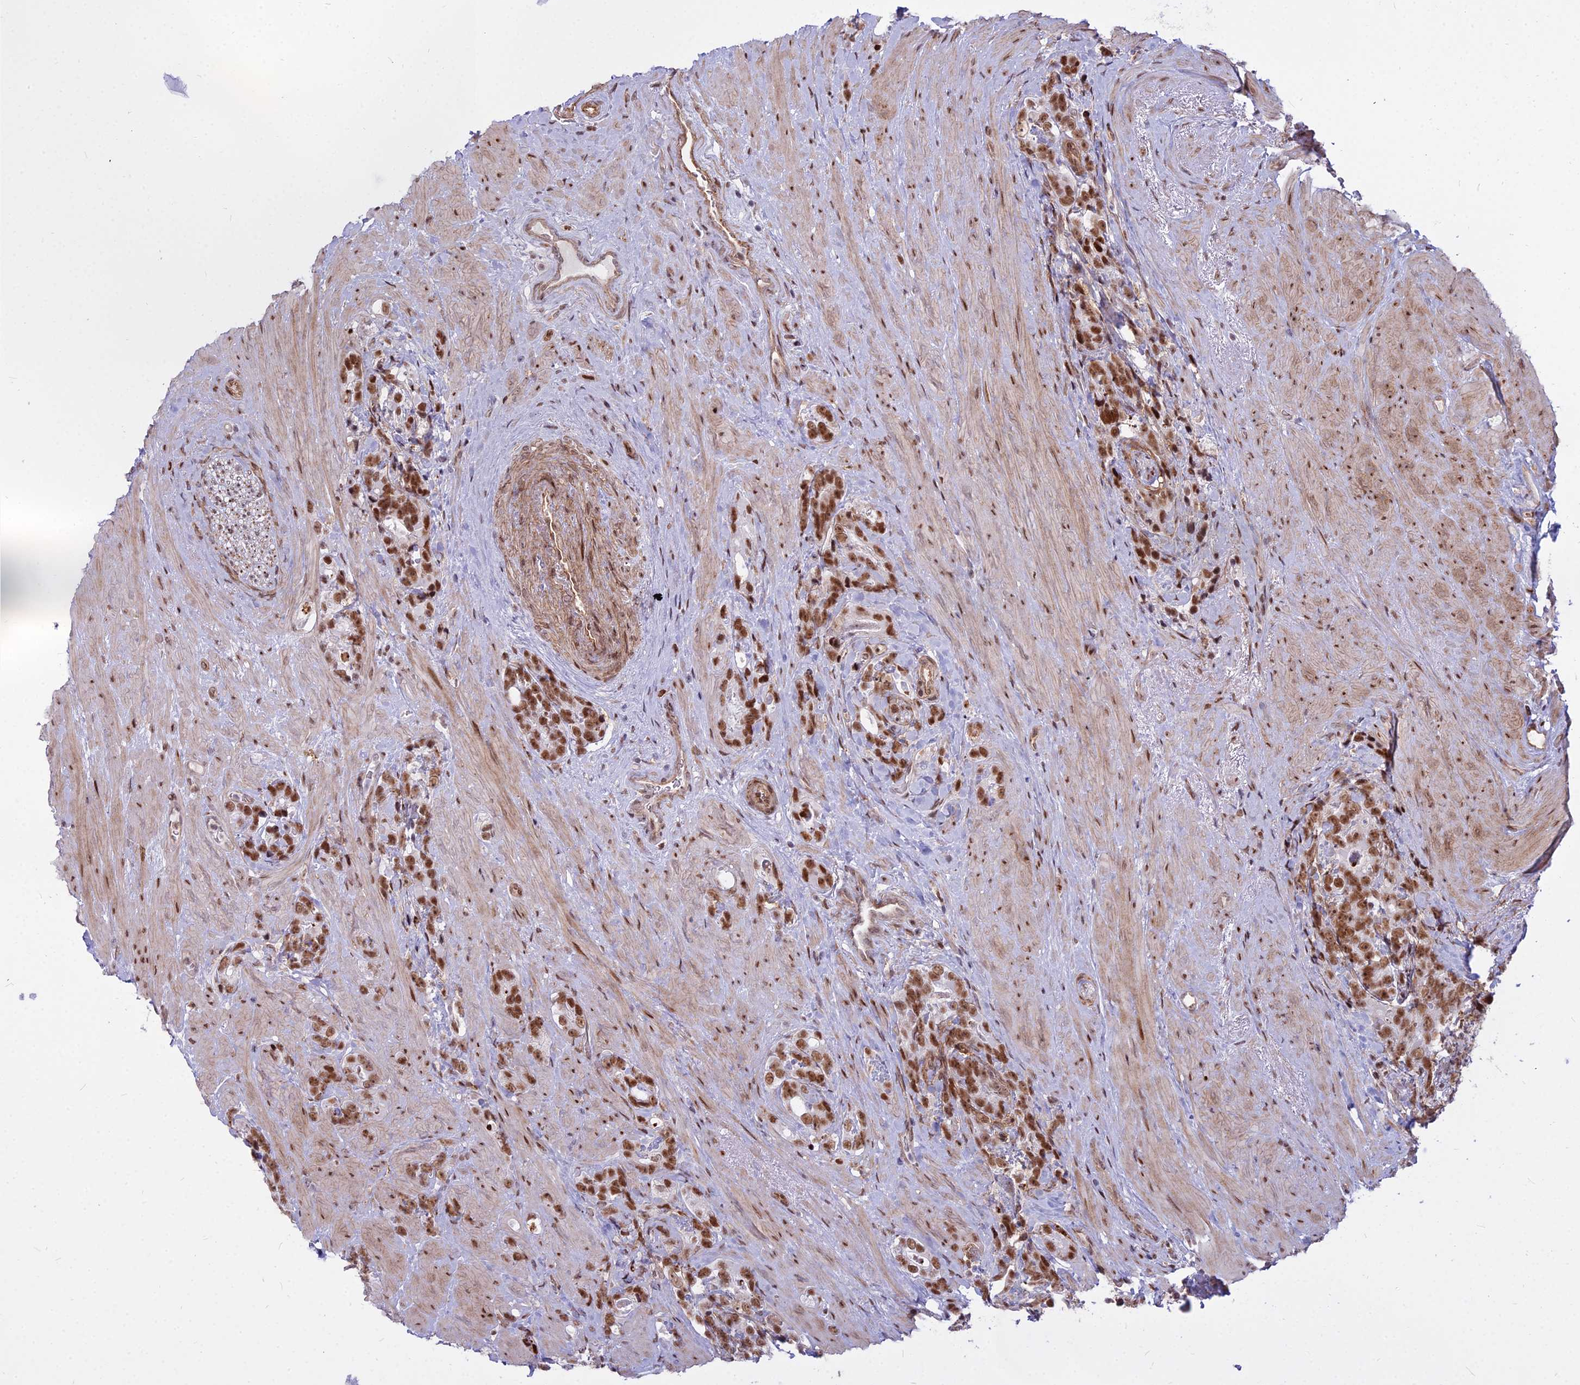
{"staining": {"intensity": "moderate", "quantity": ">75%", "location": "nuclear"}, "tissue": "prostate cancer", "cell_type": "Tumor cells", "image_type": "cancer", "snomed": [{"axis": "morphology", "description": "Adenocarcinoma, High grade"}, {"axis": "topography", "description": "Prostate"}], "caption": "DAB immunohistochemical staining of prostate cancer reveals moderate nuclear protein staining in about >75% of tumor cells.", "gene": "ALG10", "patient": {"sex": "male", "age": 74}}